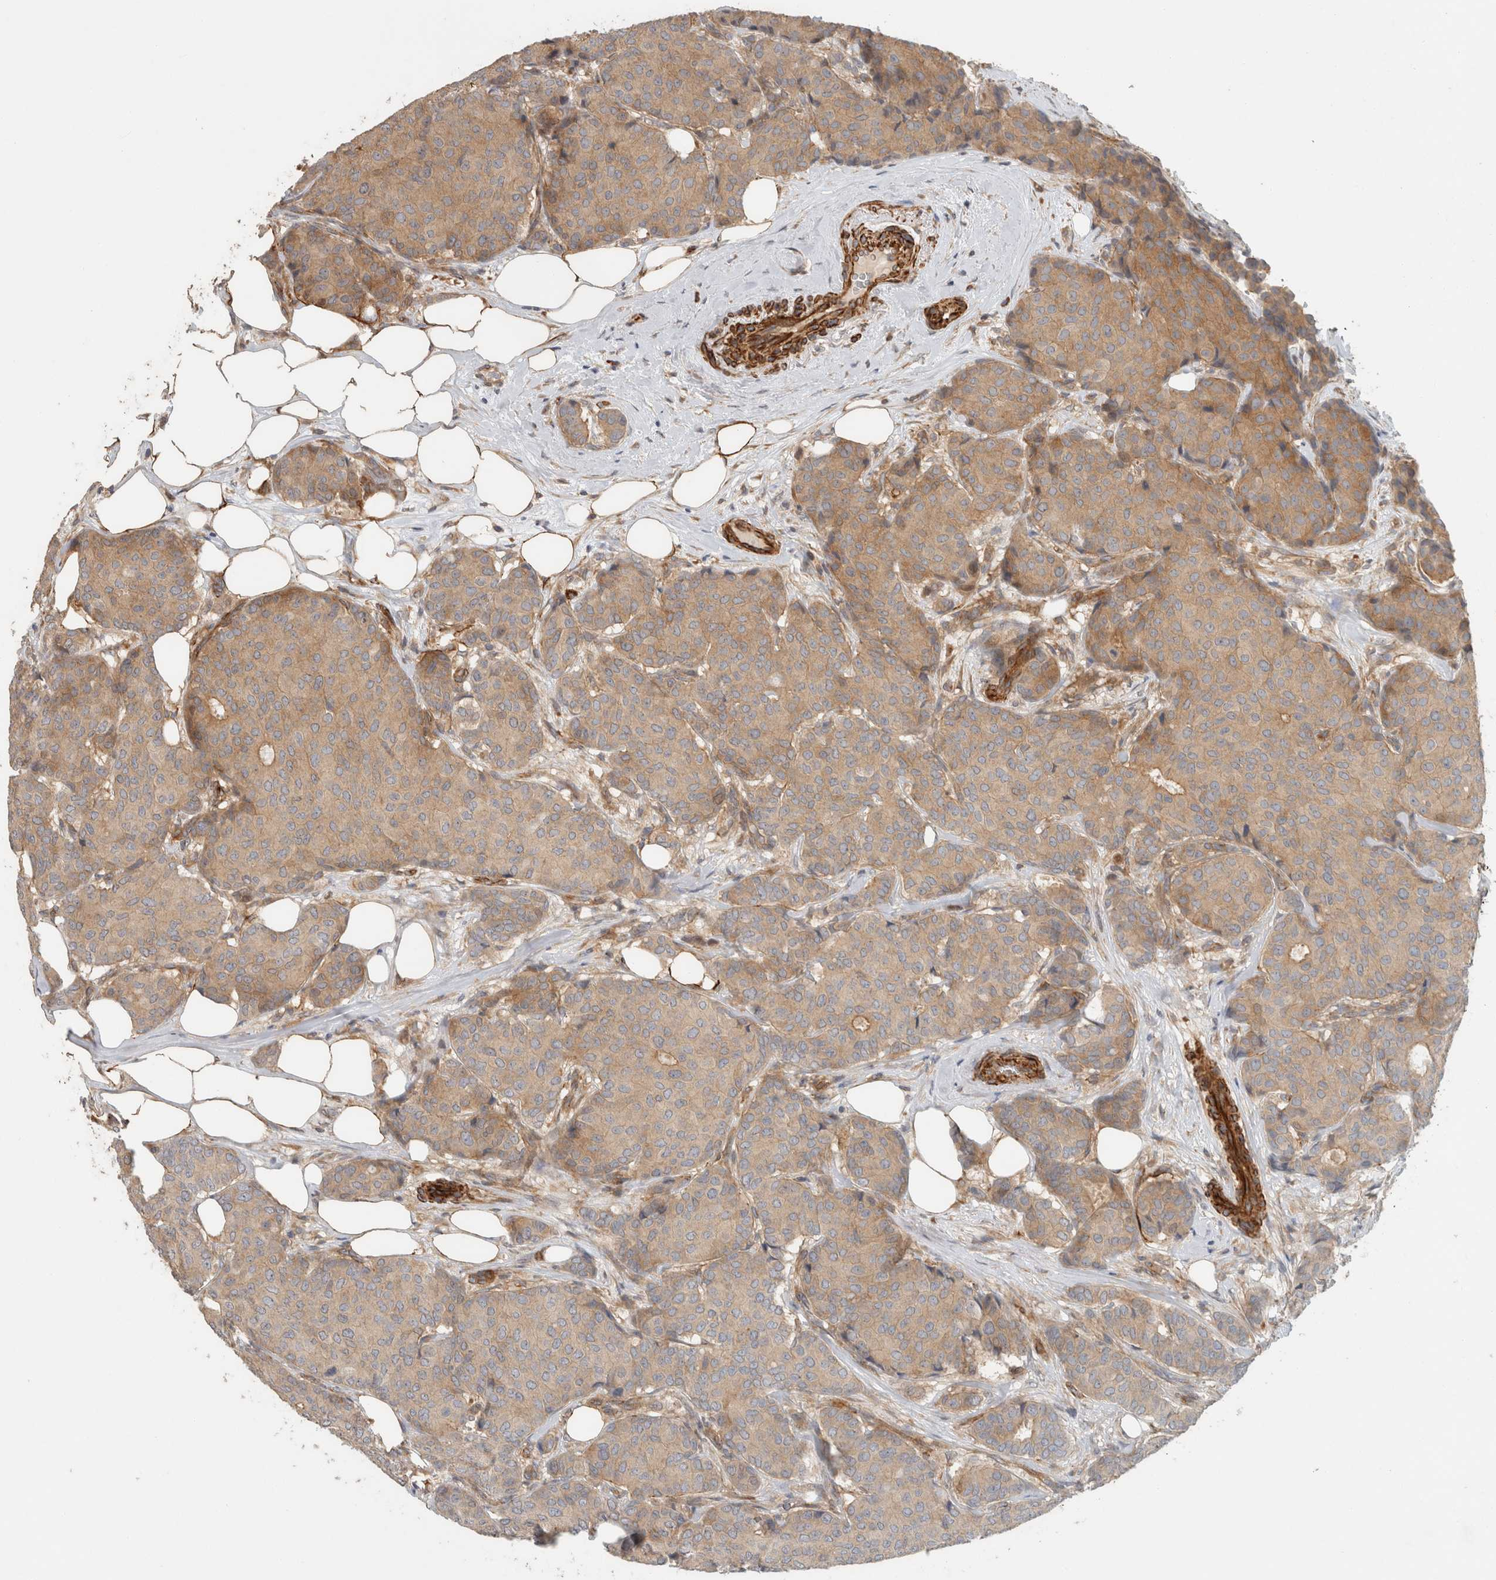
{"staining": {"intensity": "weak", "quantity": ">75%", "location": "cytoplasmic/membranous"}, "tissue": "breast cancer", "cell_type": "Tumor cells", "image_type": "cancer", "snomed": [{"axis": "morphology", "description": "Duct carcinoma"}, {"axis": "topography", "description": "Breast"}], "caption": "DAB immunohistochemical staining of intraductal carcinoma (breast) shows weak cytoplasmic/membranous protein staining in approximately >75% of tumor cells. (DAB IHC with brightfield microscopy, high magnification).", "gene": "SIPA1L2", "patient": {"sex": "female", "age": 75}}